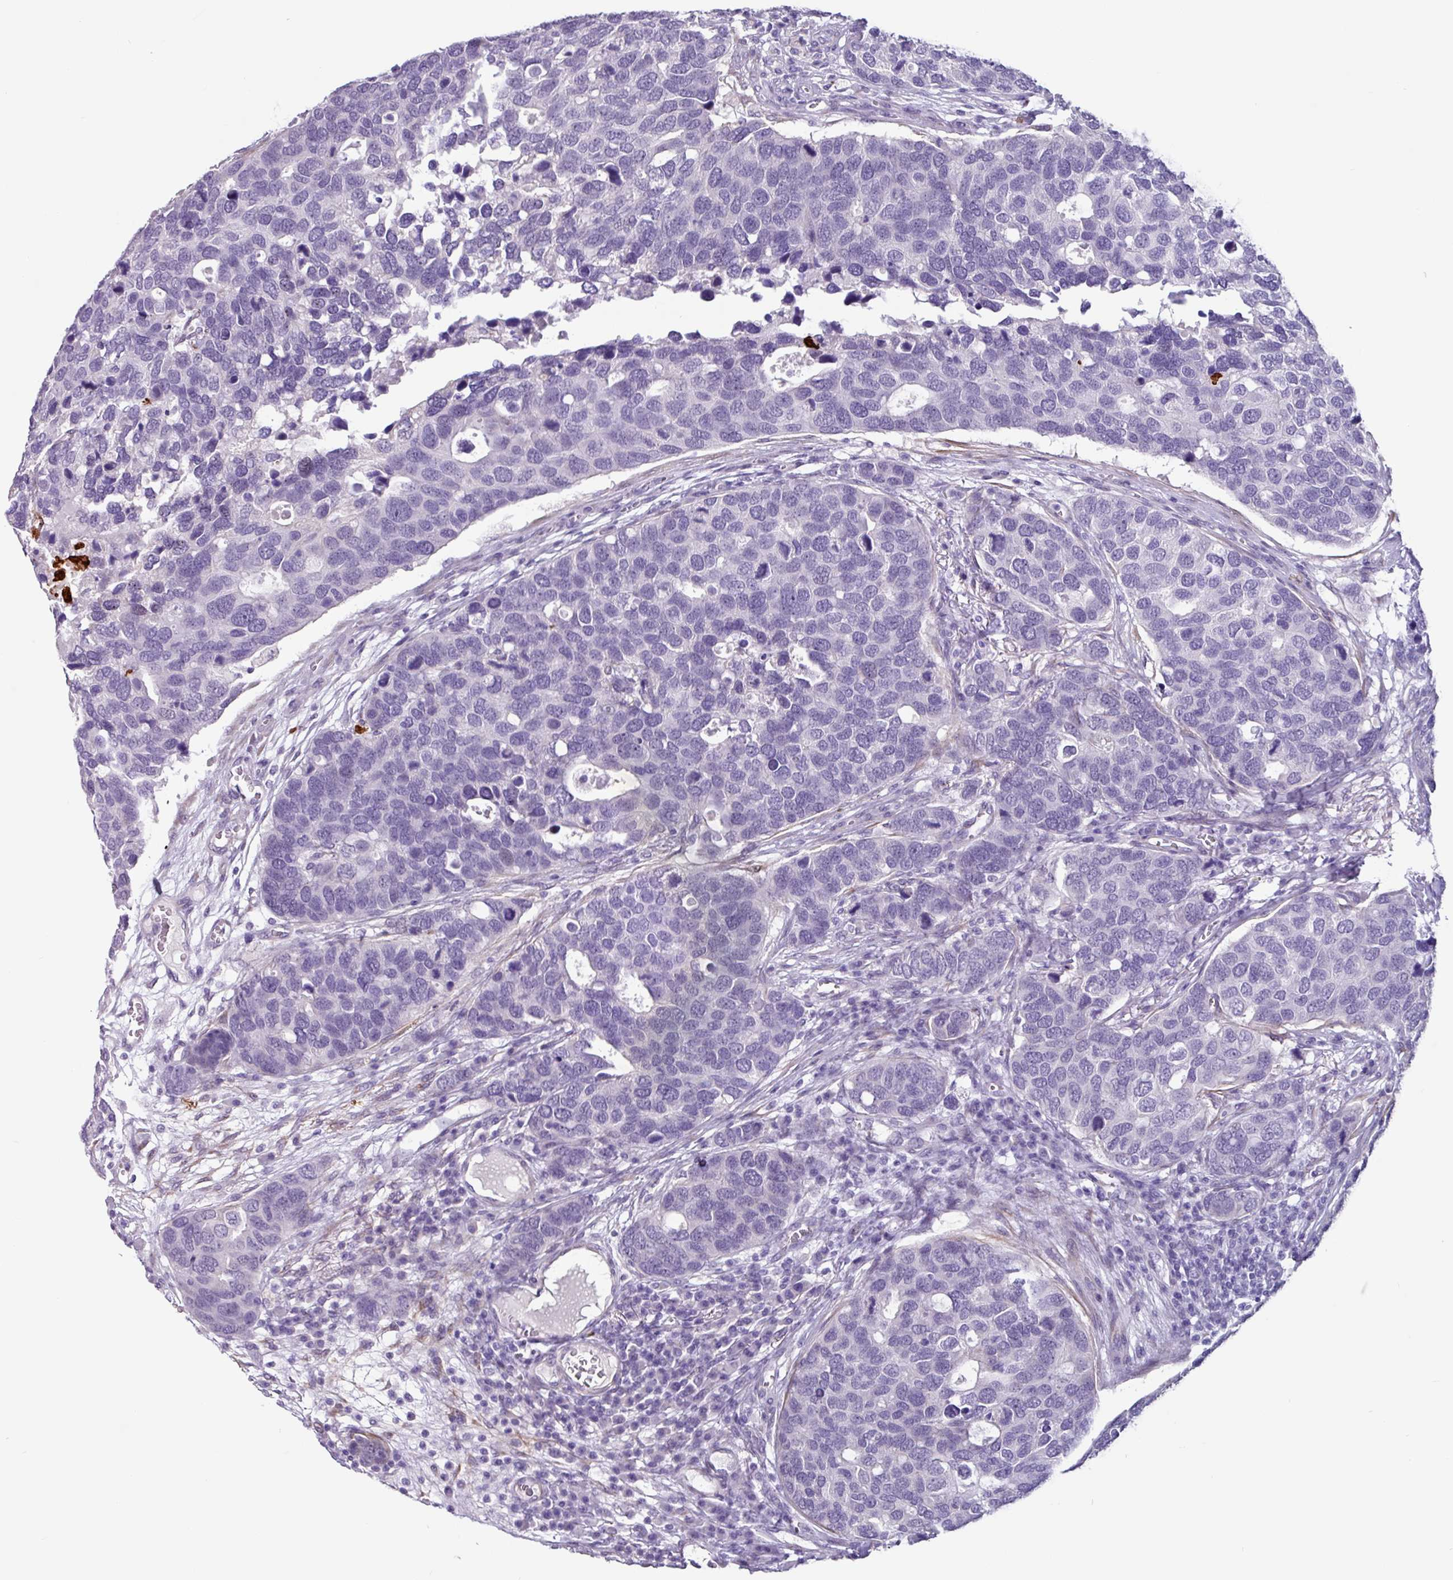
{"staining": {"intensity": "negative", "quantity": "none", "location": "none"}, "tissue": "breast cancer", "cell_type": "Tumor cells", "image_type": "cancer", "snomed": [{"axis": "morphology", "description": "Duct carcinoma"}, {"axis": "topography", "description": "Breast"}], "caption": "Human breast cancer (invasive ductal carcinoma) stained for a protein using immunohistochemistry reveals no expression in tumor cells.", "gene": "OTX1", "patient": {"sex": "female", "age": 83}}